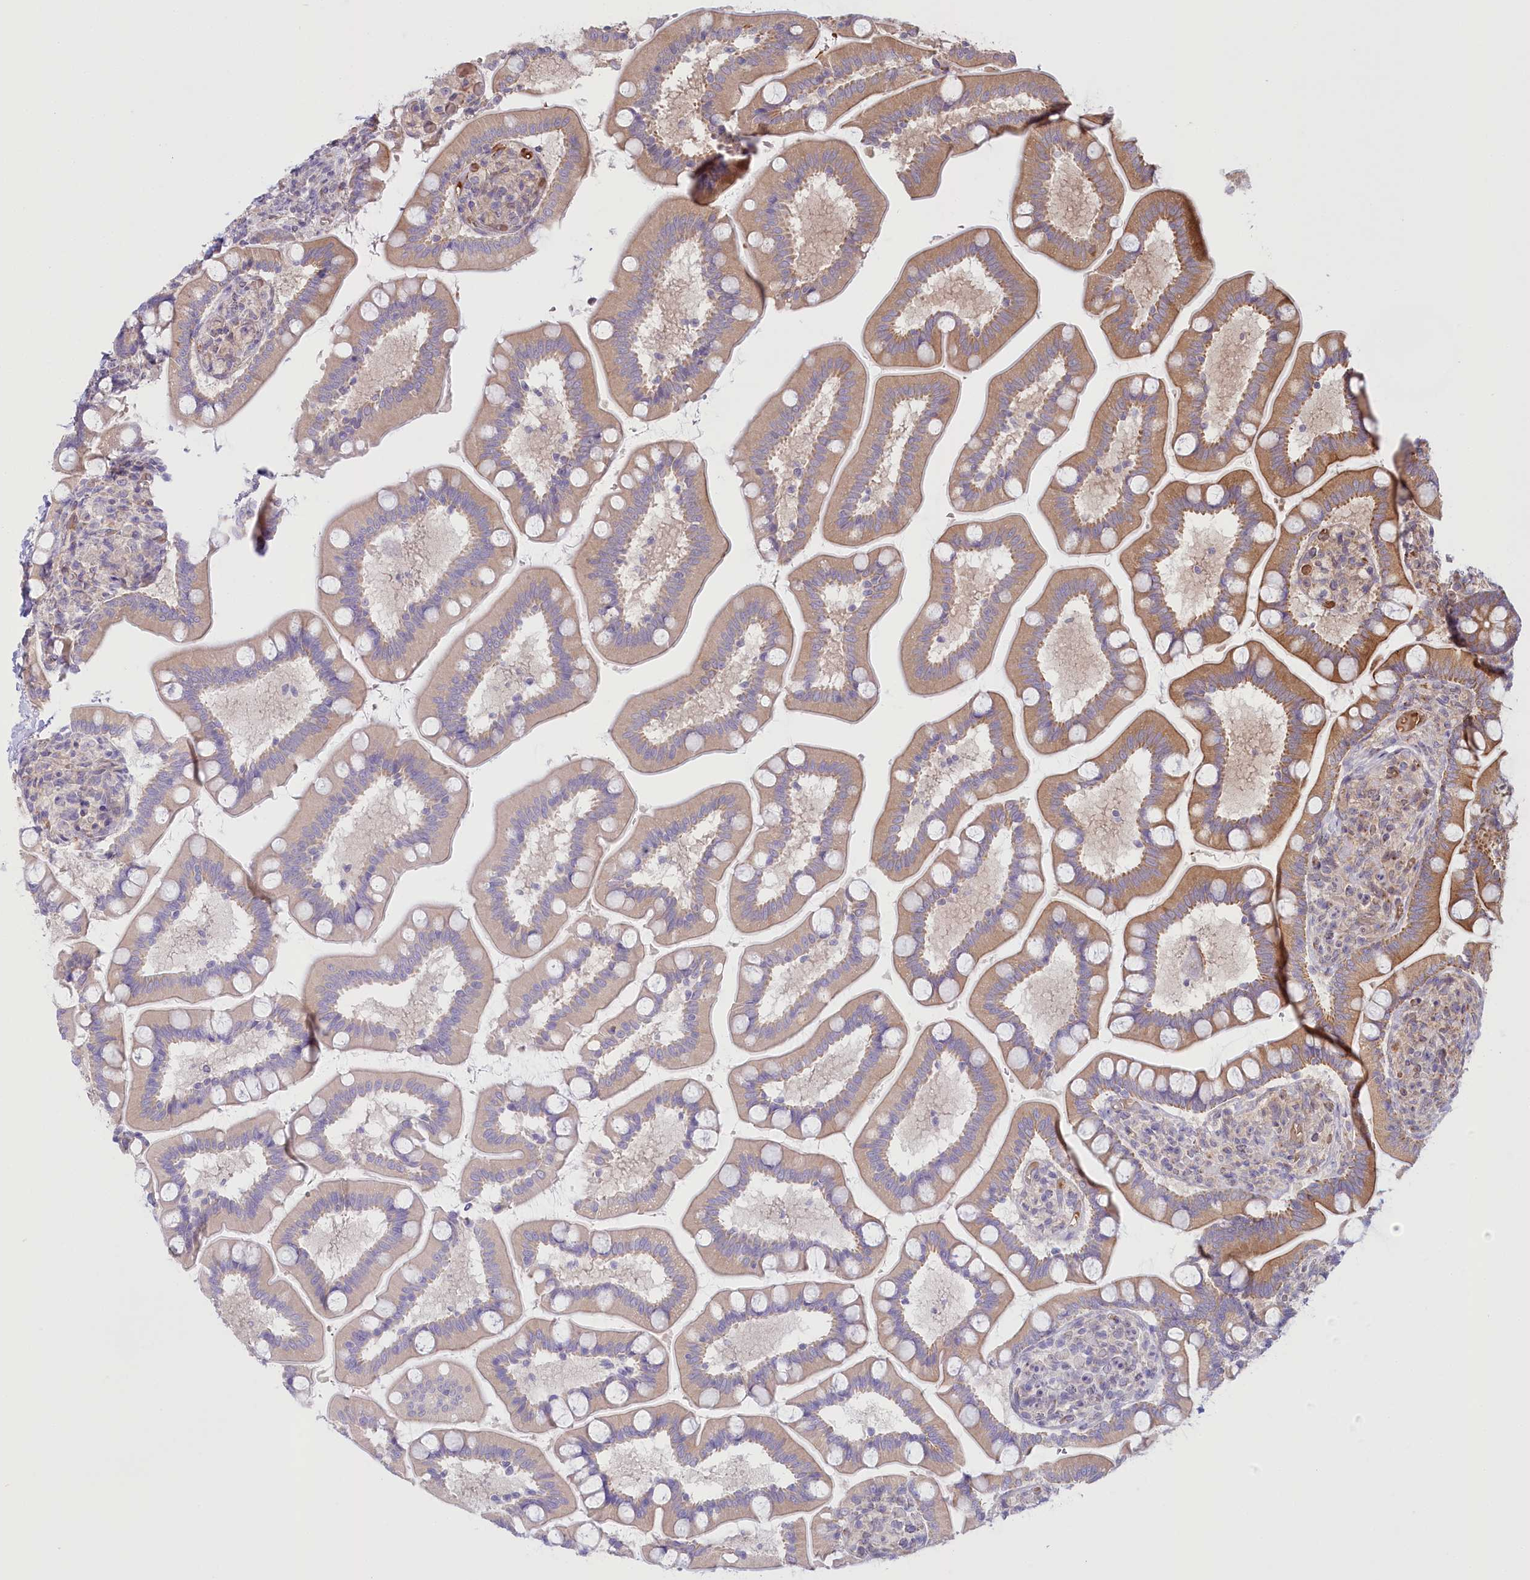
{"staining": {"intensity": "moderate", "quantity": "25%-75%", "location": "cytoplasmic/membranous"}, "tissue": "small intestine", "cell_type": "Glandular cells", "image_type": "normal", "snomed": [{"axis": "morphology", "description": "Normal tissue, NOS"}, {"axis": "topography", "description": "Small intestine"}], "caption": "Human small intestine stained for a protein (brown) exhibits moderate cytoplasmic/membranous positive positivity in about 25%-75% of glandular cells.", "gene": "COMMD3", "patient": {"sex": "female", "age": 64}}